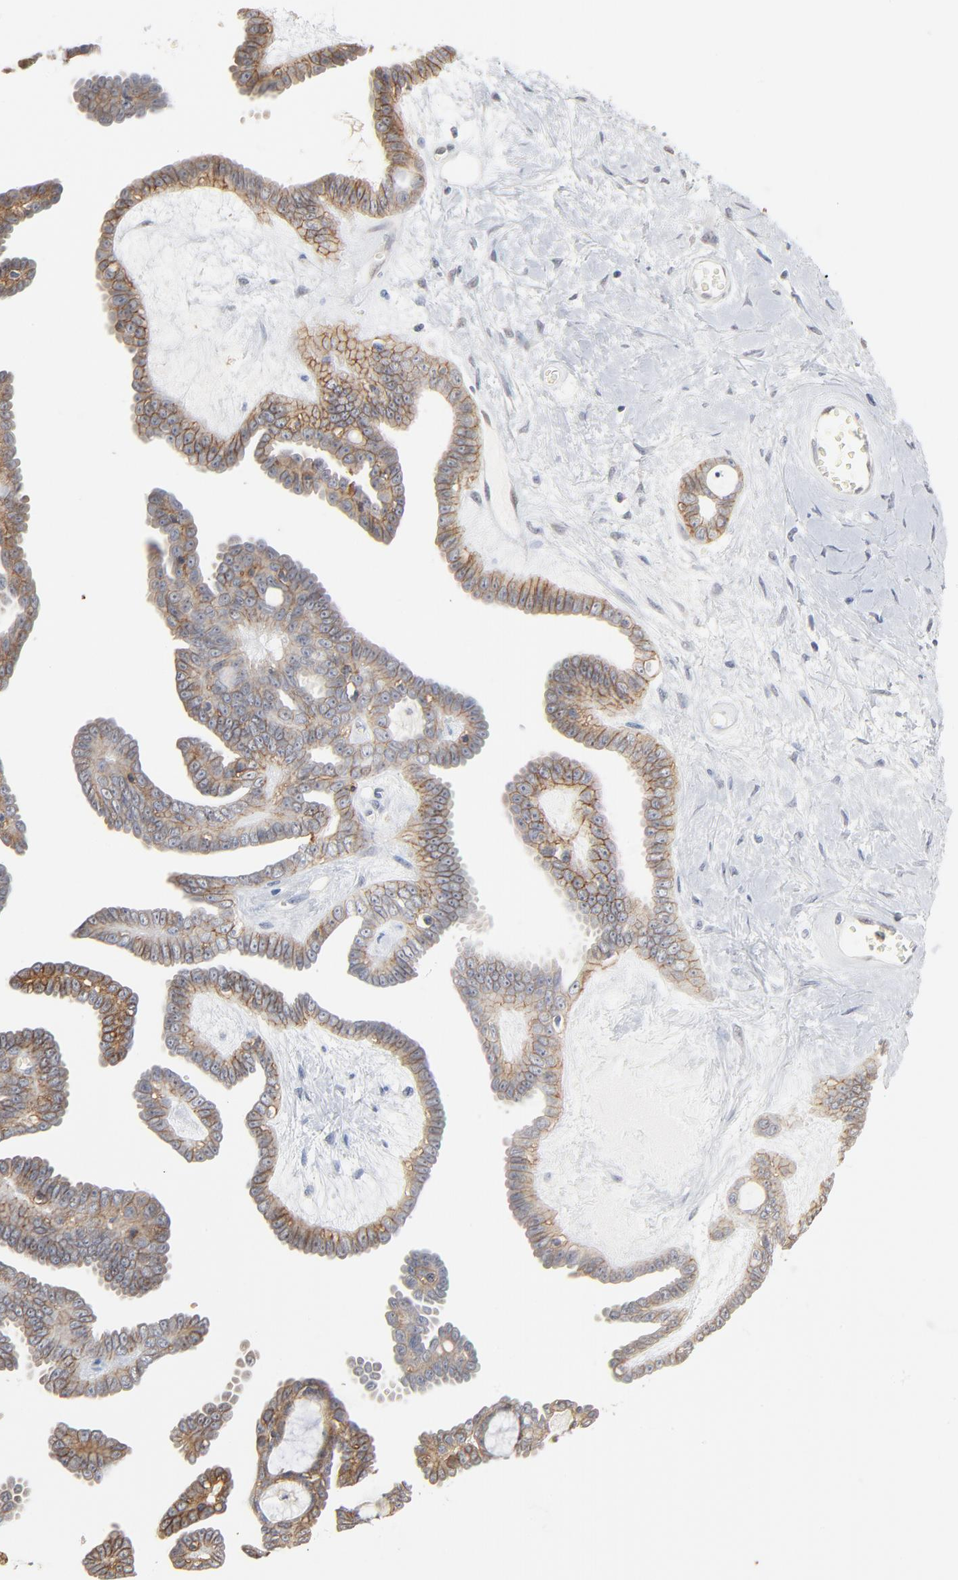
{"staining": {"intensity": "weak", "quantity": ">75%", "location": "cytoplasmic/membranous"}, "tissue": "ovarian cancer", "cell_type": "Tumor cells", "image_type": "cancer", "snomed": [{"axis": "morphology", "description": "Cystadenocarcinoma, serous, NOS"}, {"axis": "topography", "description": "Ovary"}], "caption": "The image reveals a brown stain indicating the presence of a protein in the cytoplasmic/membranous of tumor cells in ovarian cancer (serous cystadenocarcinoma).", "gene": "EPCAM", "patient": {"sex": "female", "age": 71}}